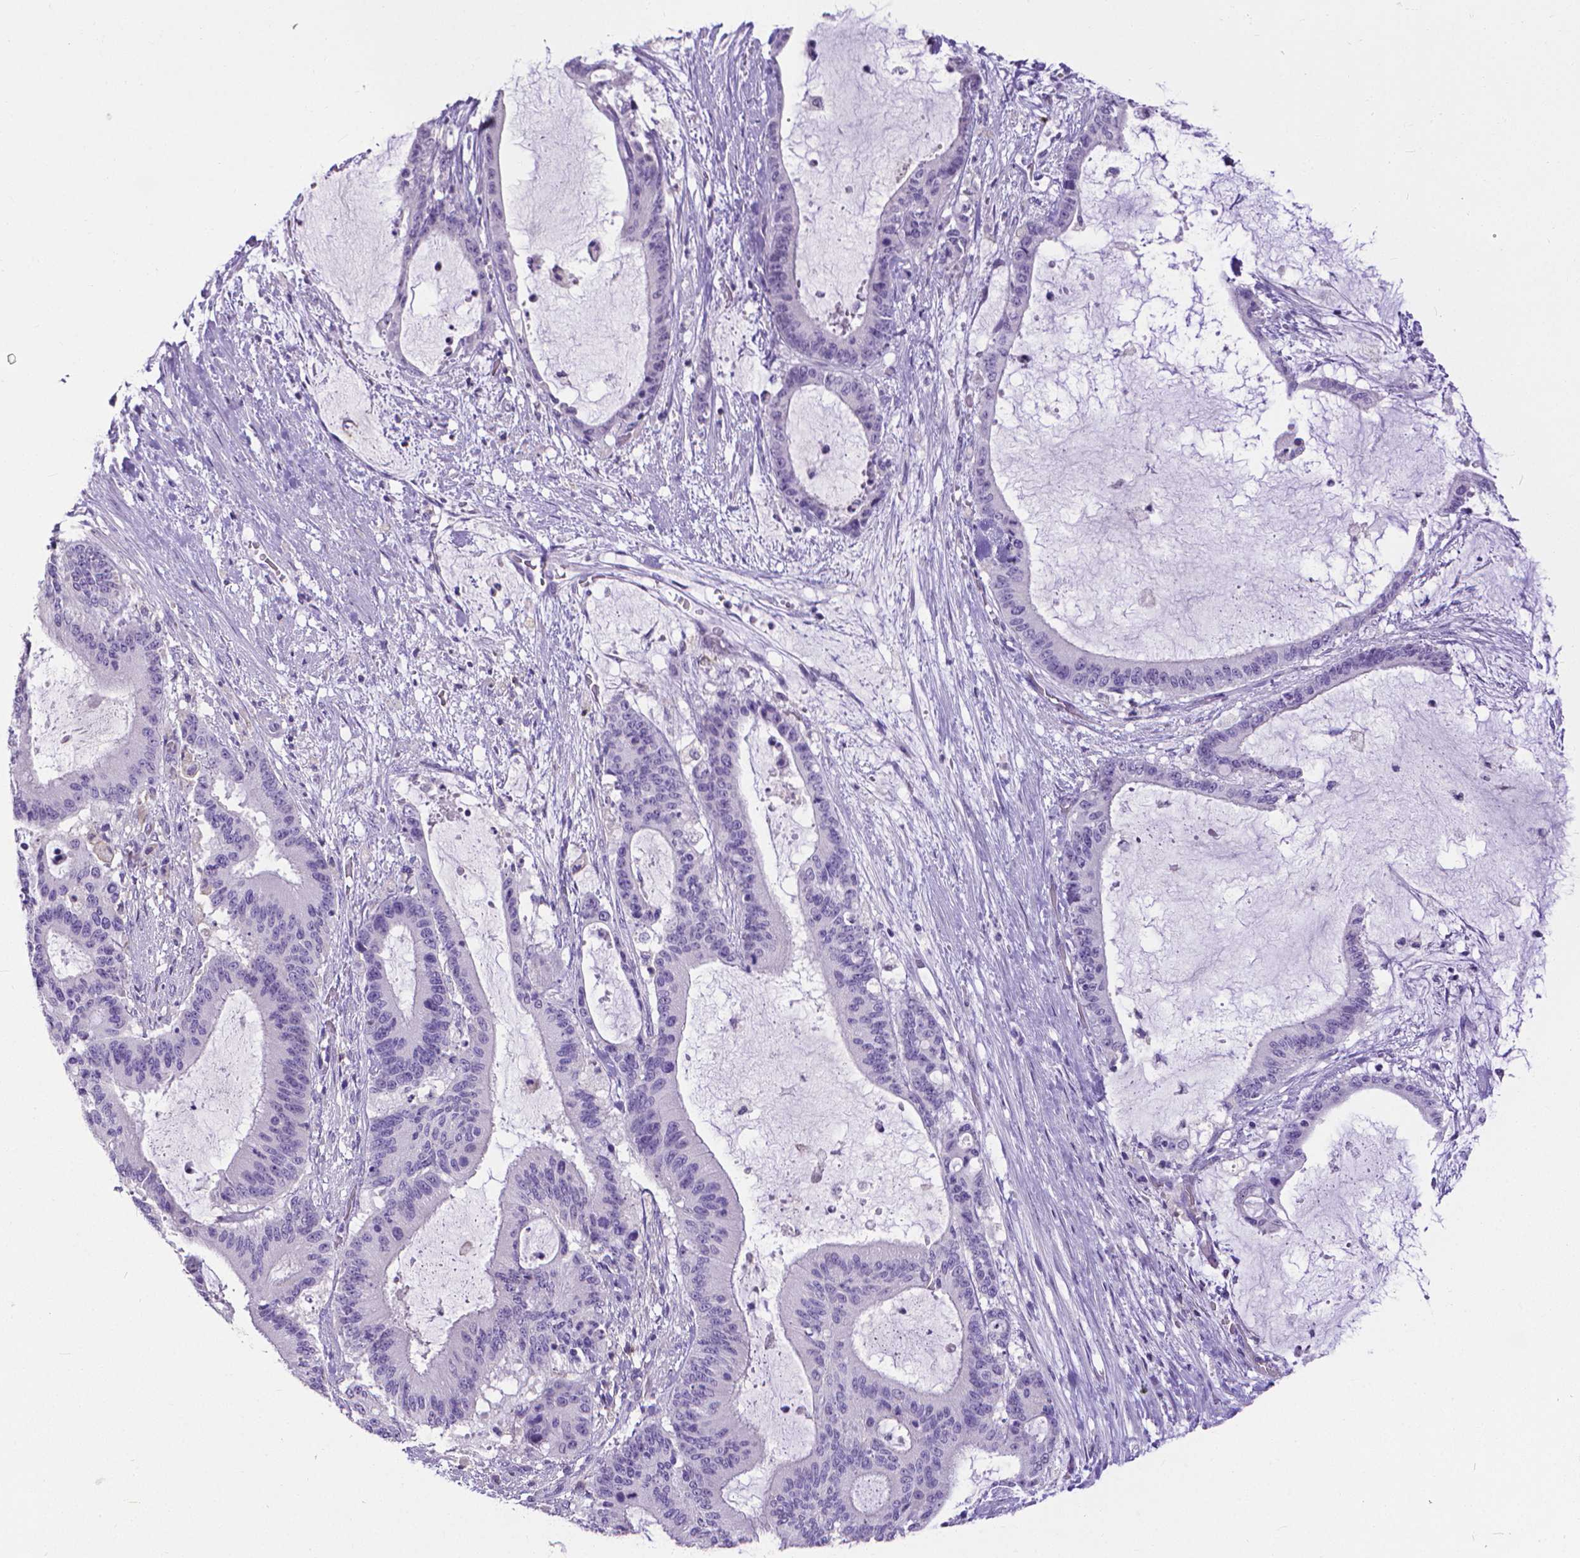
{"staining": {"intensity": "negative", "quantity": "none", "location": "none"}, "tissue": "liver cancer", "cell_type": "Tumor cells", "image_type": "cancer", "snomed": [{"axis": "morphology", "description": "Normal tissue, NOS"}, {"axis": "morphology", "description": "Cholangiocarcinoma"}, {"axis": "topography", "description": "Liver"}, {"axis": "topography", "description": "Peripheral nerve tissue"}], "caption": "High magnification brightfield microscopy of cholangiocarcinoma (liver) stained with DAB (brown) and counterstained with hematoxylin (blue): tumor cells show no significant expression.", "gene": "CD4", "patient": {"sex": "female", "age": 73}}